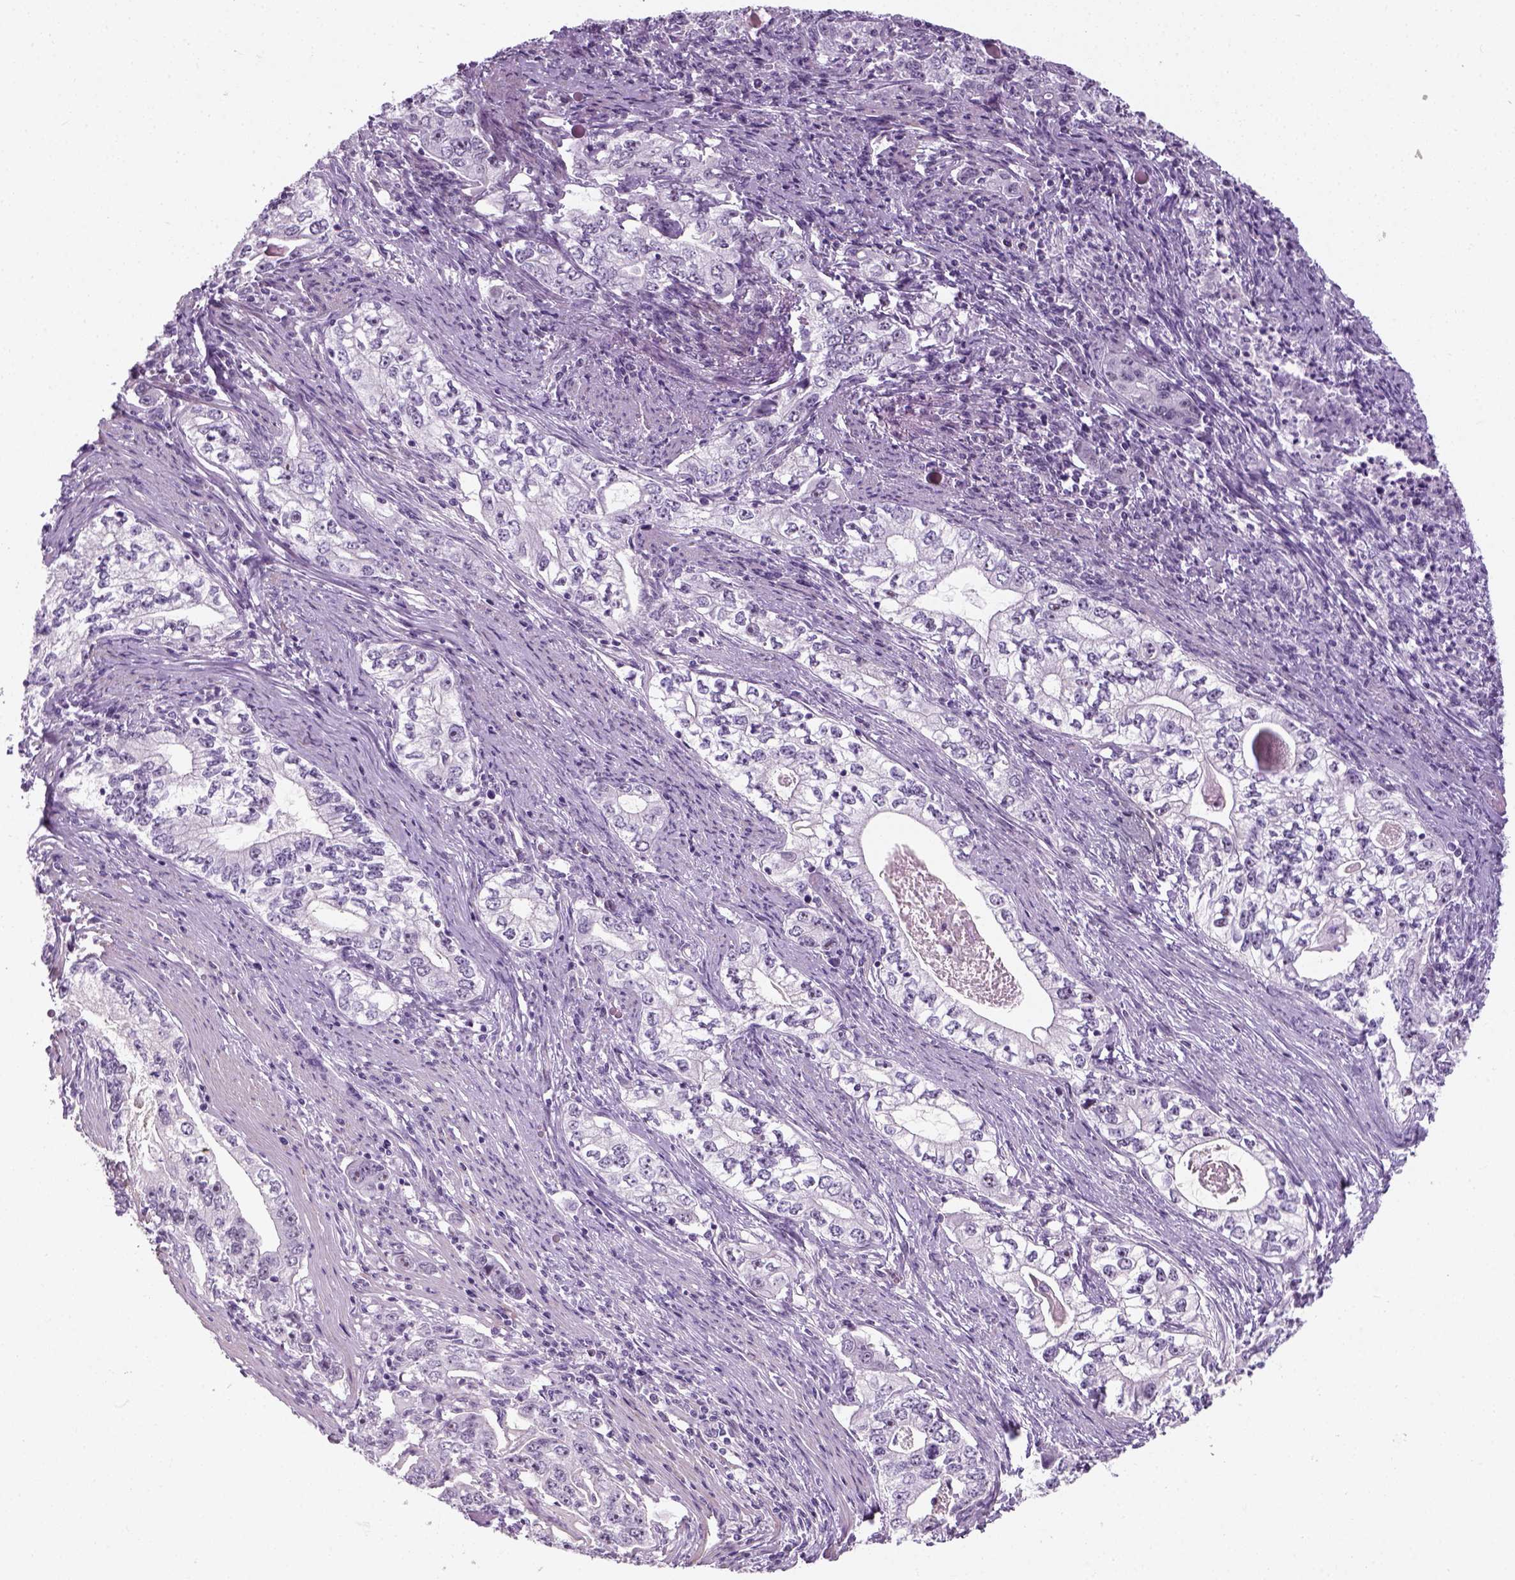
{"staining": {"intensity": "negative", "quantity": "none", "location": "none"}, "tissue": "stomach cancer", "cell_type": "Tumor cells", "image_type": "cancer", "snomed": [{"axis": "morphology", "description": "Adenocarcinoma, NOS"}, {"axis": "topography", "description": "Stomach, lower"}], "caption": "Immunohistochemistry (IHC) image of stomach cancer stained for a protein (brown), which reveals no staining in tumor cells.", "gene": "ZNF865", "patient": {"sex": "female", "age": 72}}